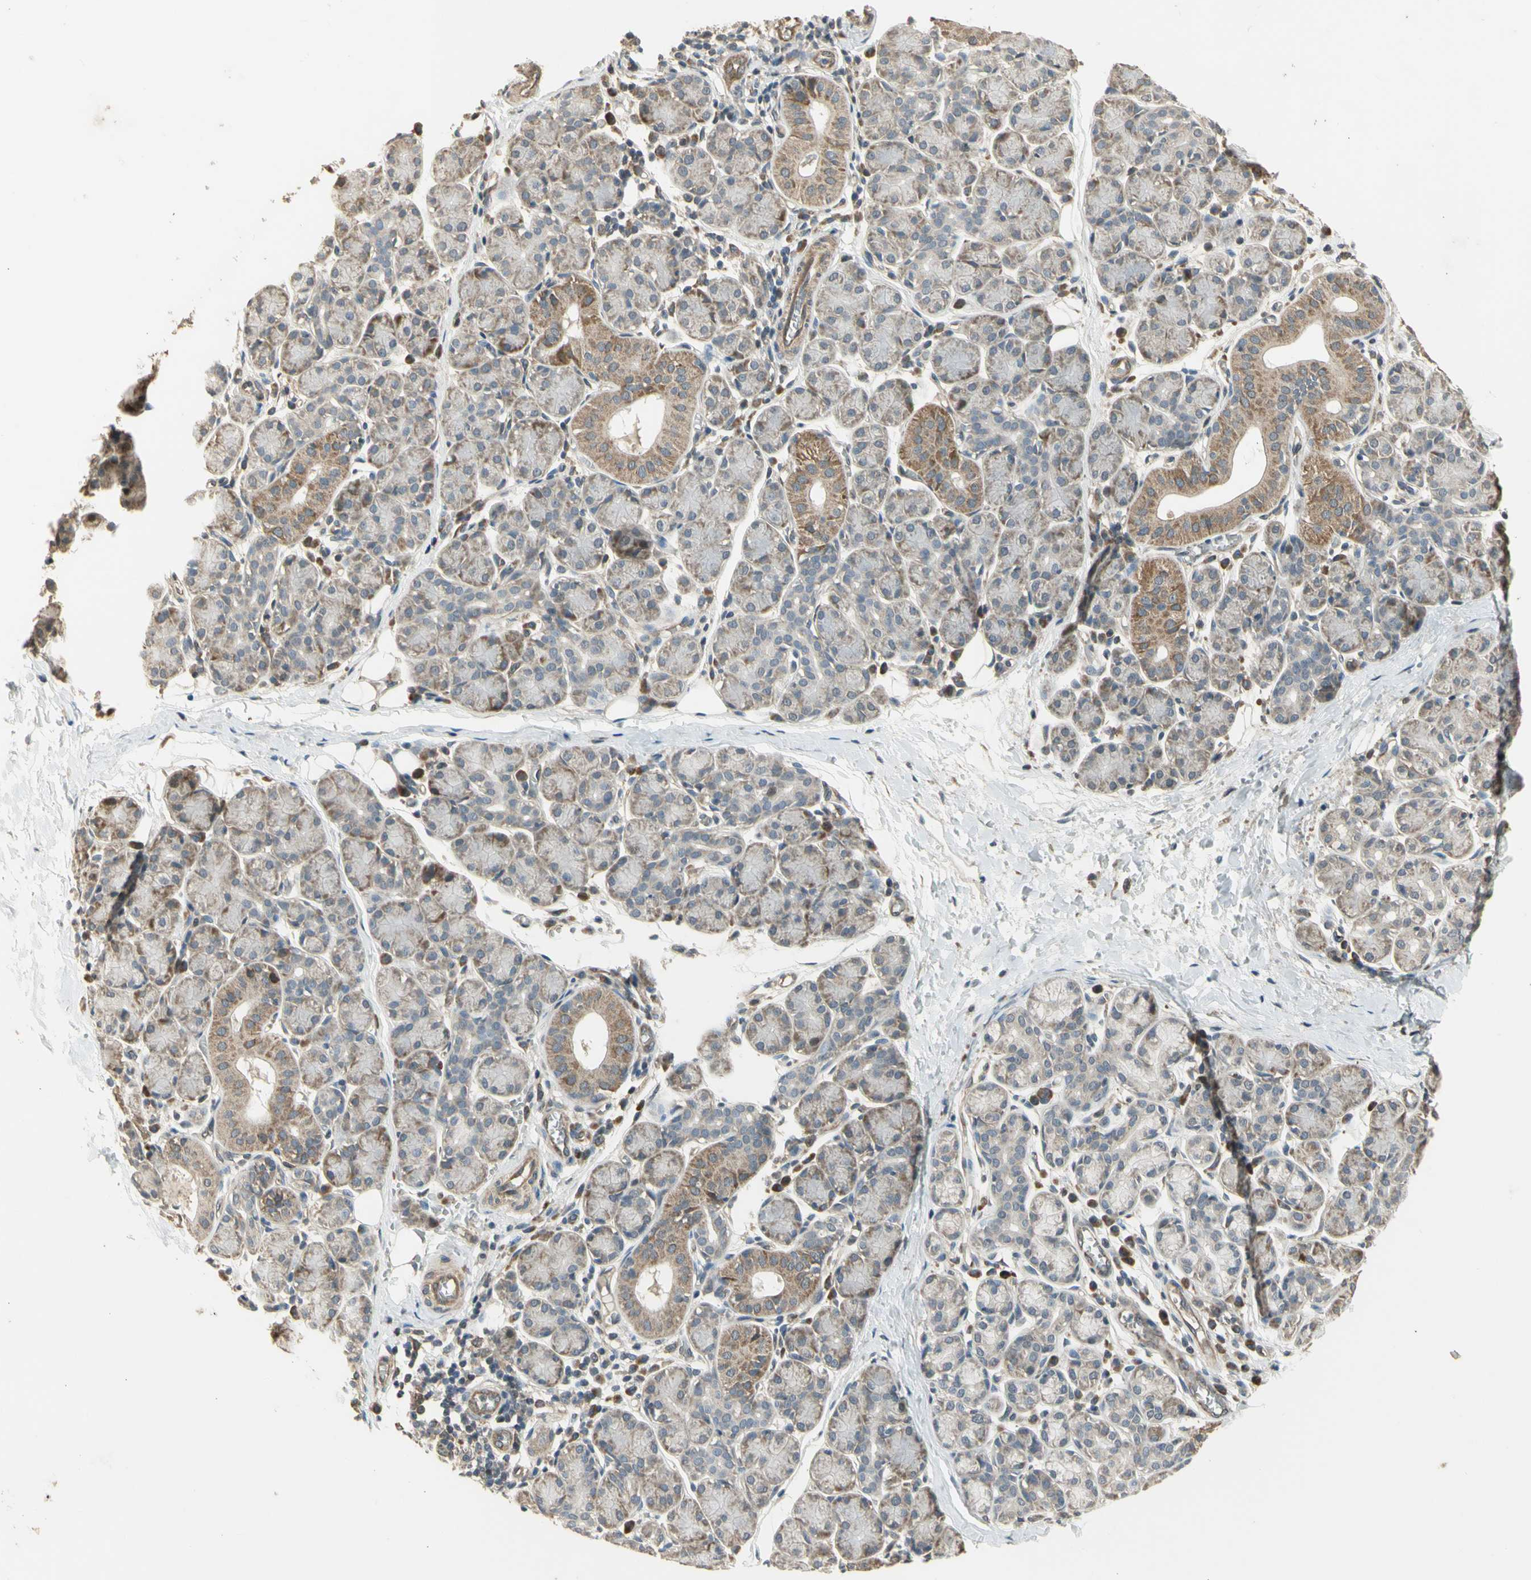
{"staining": {"intensity": "weak", "quantity": "25%-75%", "location": "cytoplasmic/membranous"}, "tissue": "salivary gland", "cell_type": "Glandular cells", "image_type": "normal", "snomed": [{"axis": "morphology", "description": "Normal tissue, NOS"}, {"axis": "morphology", "description": "Inflammation, NOS"}, {"axis": "topography", "description": "Lymph node"}, {"axis": "topography", "description": "Salivary gland"}], "caption": "Weak cytoplasmic/membranous positivity for a protein is identified in about 25%-75% of glandular cells of benign salivary gland using immunohistochemistry.", "gene": "EFNB2", "patient": {"sex": "male", "age": 3}}